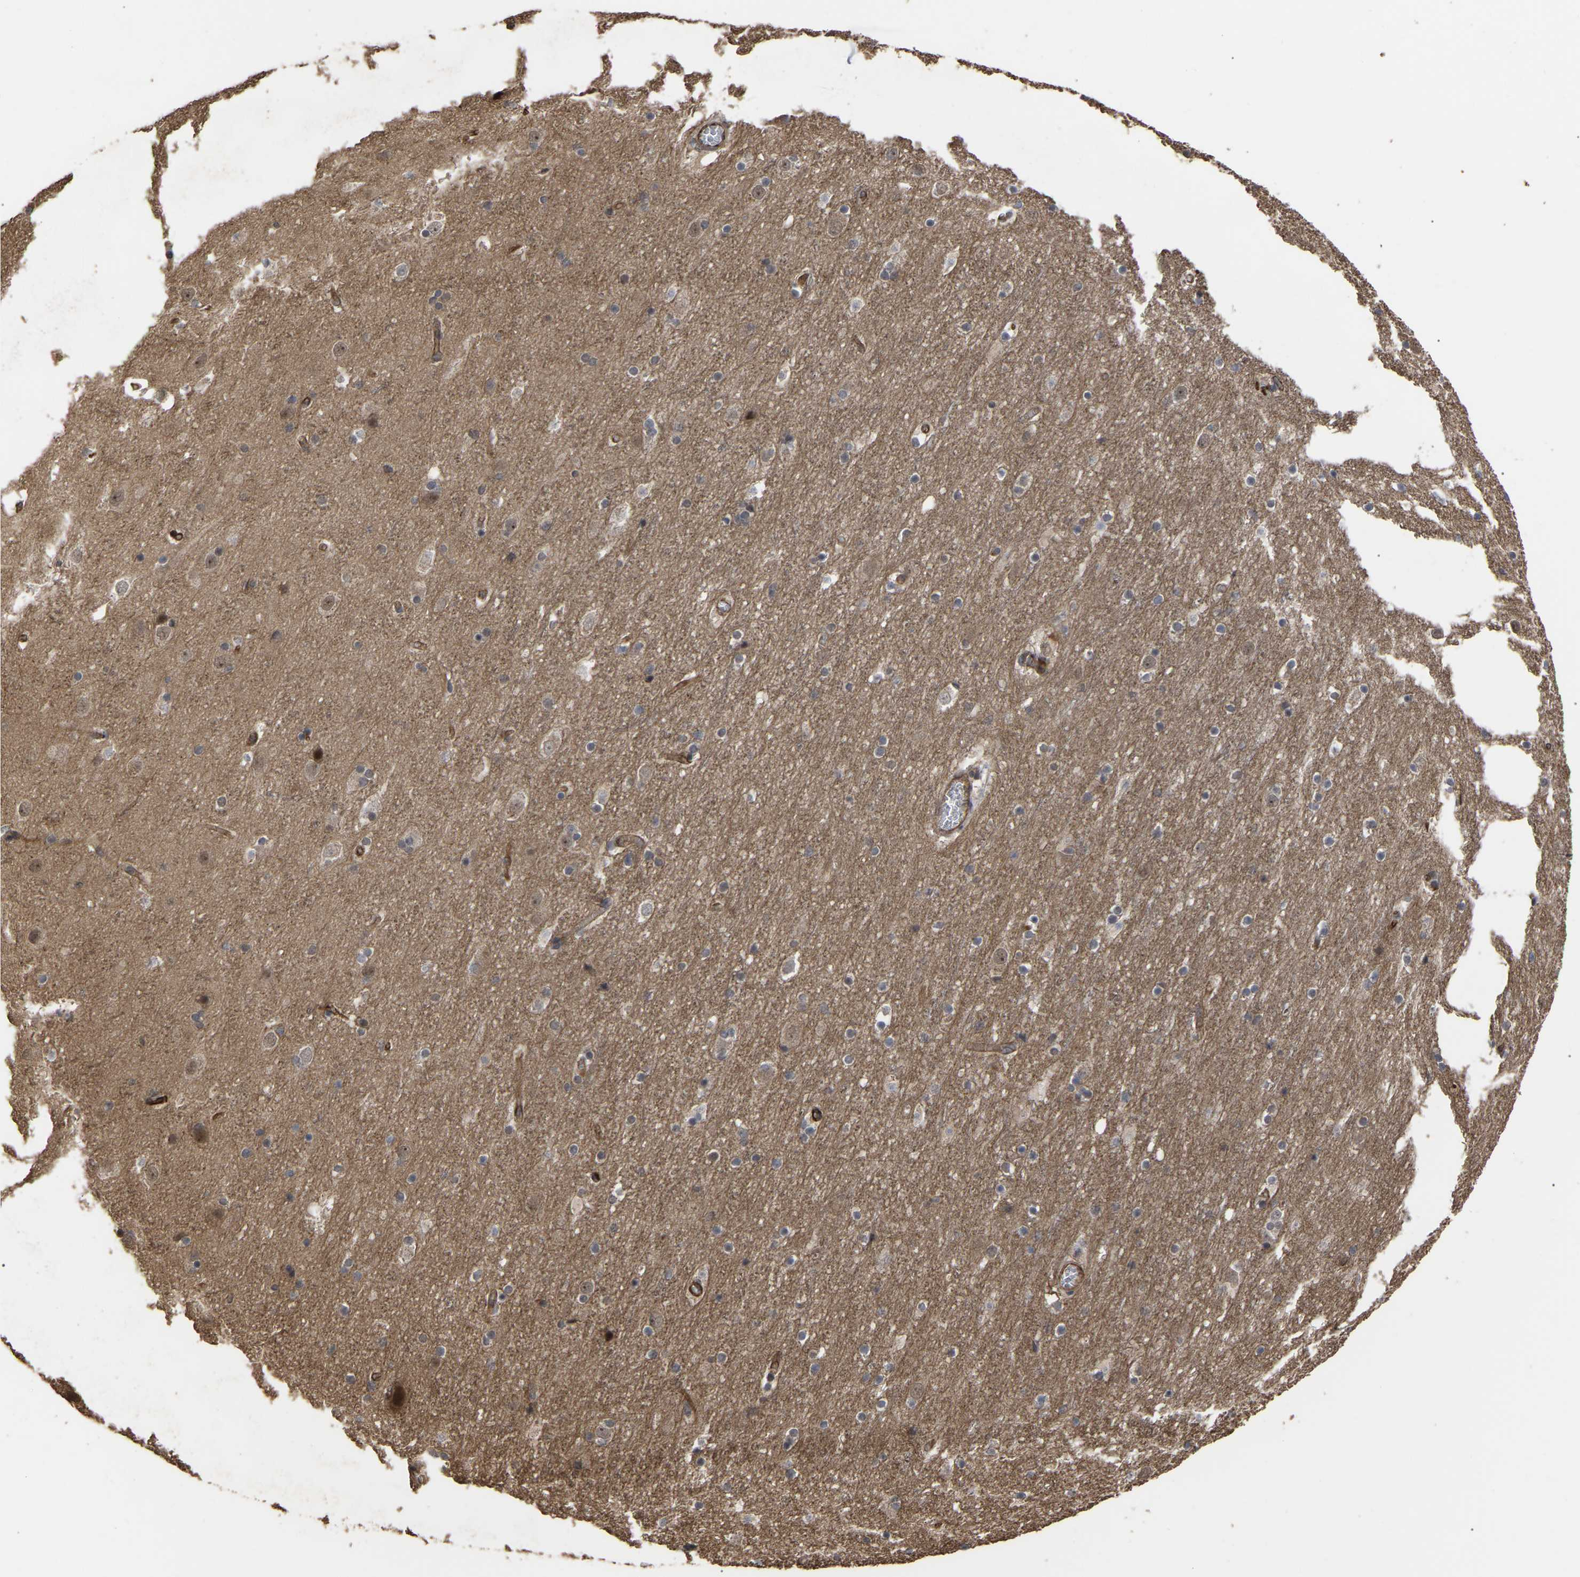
{"staining": {"intensity": "moderate", "quantity": ">75%", "location": "cytoplasmic/membranous"}, "tissue": "cerebral cortex", "cell_type": "Endothelial cells", "image_type": "normal", "snomed": [{"axis": "morphology", "description": "Normal tissue, NOS"}, {"axis": "topography", "description": "Cerebral cortex"}], "caption": "An image showing moderate cytoplasmic/membranous positivity in approximately >75% of endothelial cells in normal cerebral cortex, as visualized by brown immunohistochemical staining.", "gene": "FAM161B", "patient": {"sex": "male", "age": 45}}